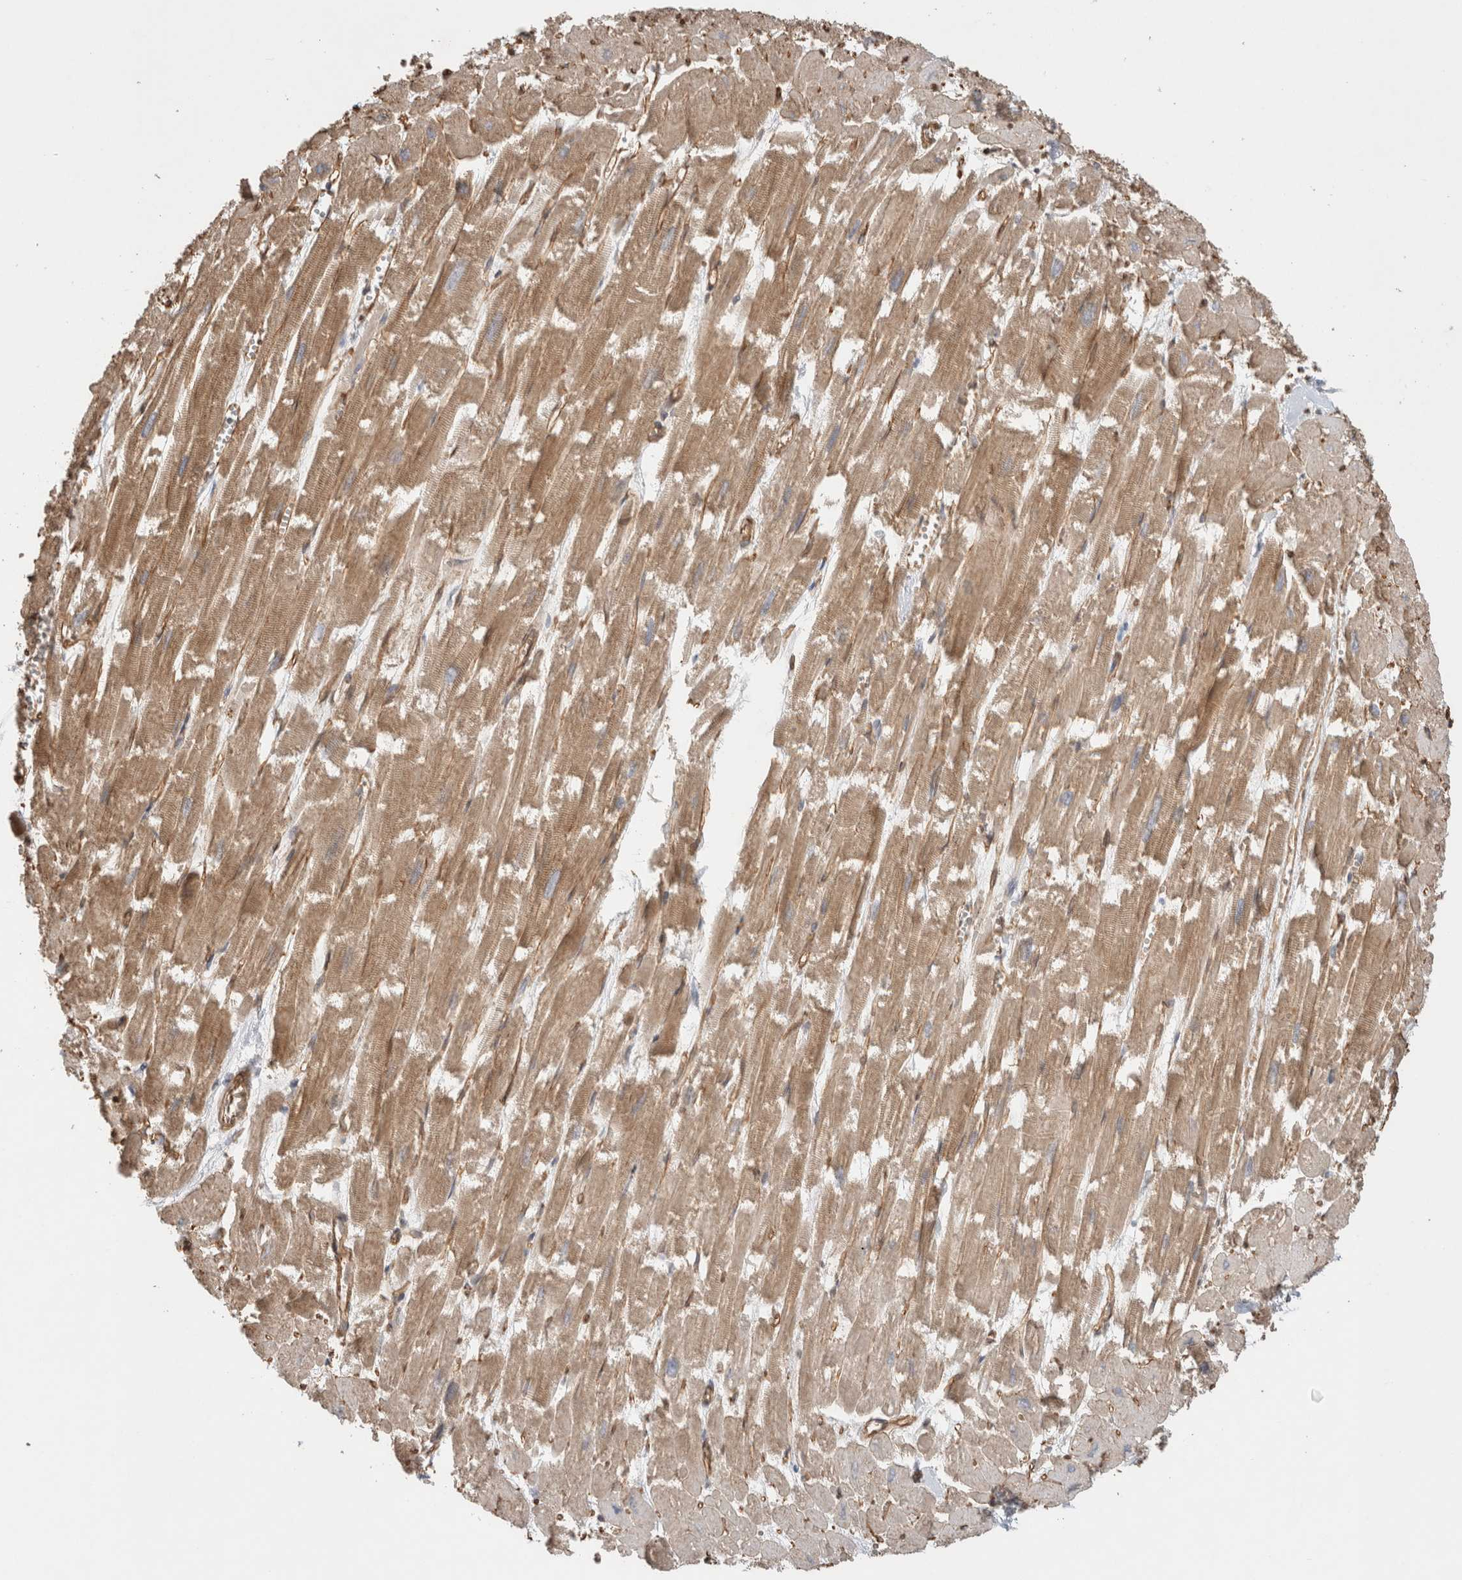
{"staining": {"intensity": "moderate", "quantity": "25%-75%", "location": "cytoplasmic/membranous"}, "tissue": "heart muscle", "cell_type": "Cardiomyocytes", "image_type": "normal", "snomed": [{"axis": "morphology", "description": "Normal tissue, NOS"}, {"axis": "topography", "description": "Heart"}], "caption": "Human heart muscle stained with a brown dye demonstrates moderate cytoplasmic/membranous positive expression in approximately 25%-75% of cardiomyocytes.", "gene": "CAAP1", "patient": {"sex": "male", "age": 54}}